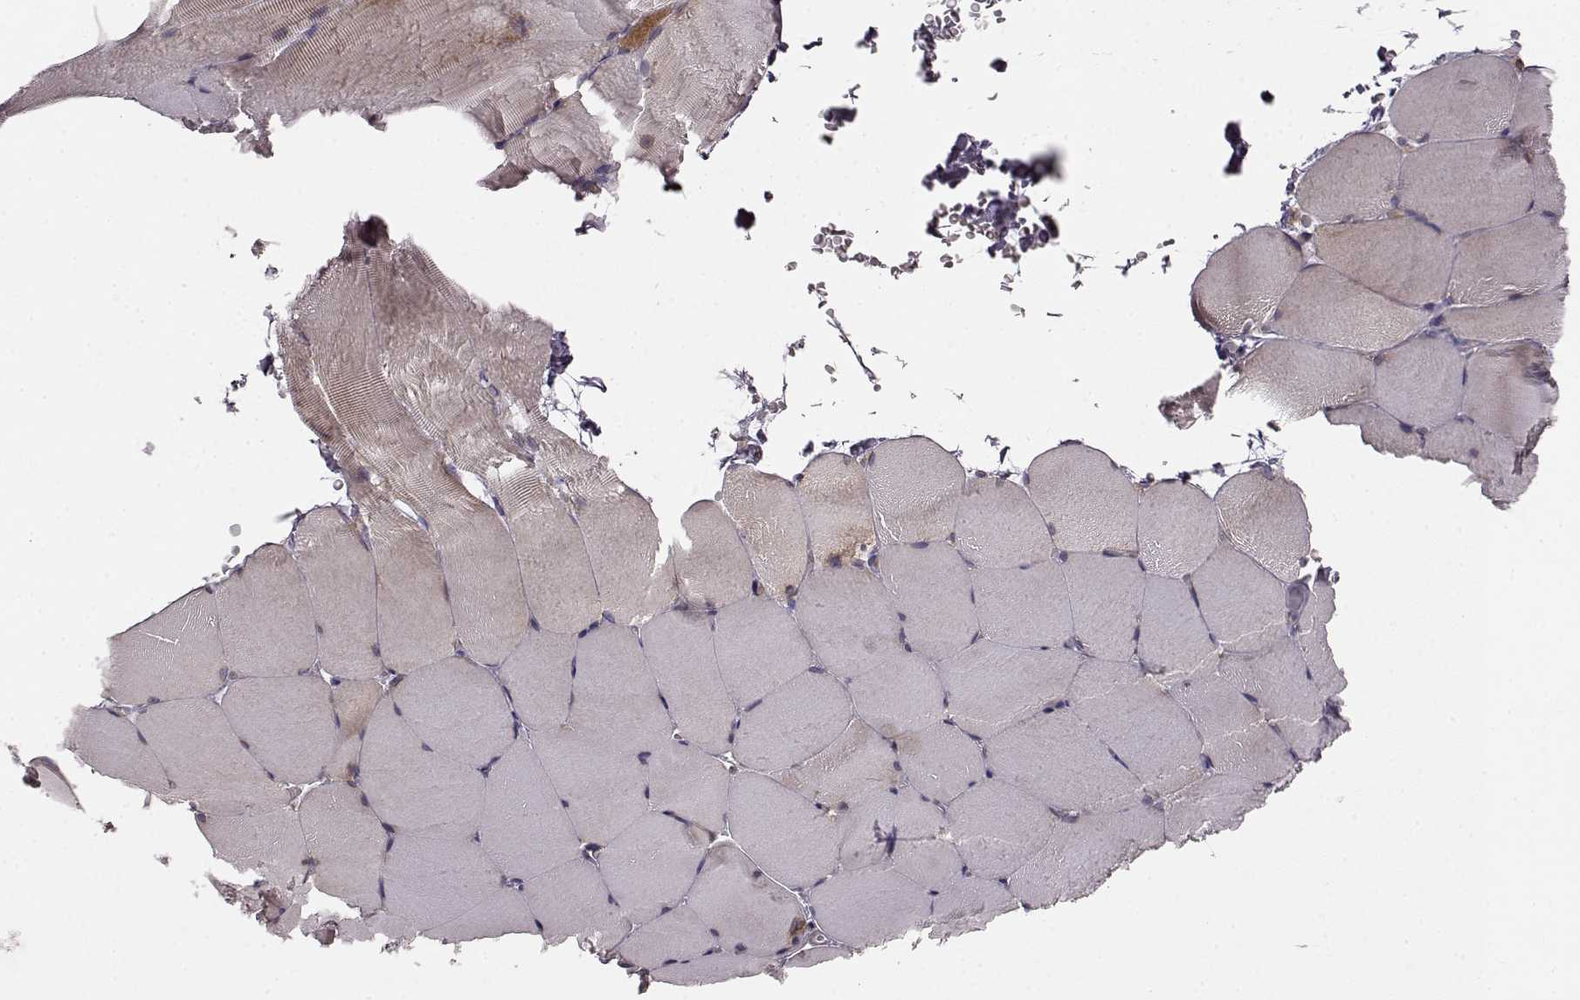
{"staining": {"intensity": "moderate", "quantity": "<25%", "location": "cytoplasmic/membranous"}, "tissue": "skeletal muscle", "cell_type": "Myocytes", "image_type": "normal", "snomed": [{"axis": "morphology", "description": "Normal tissue, NOS"}, {"axis": "topography", "description": "Skeletal muscle"}], "caption": "Human skeletal muscle stained with a brown dye exhibits moderate cytoplasmic/membranous positive expression in approximately <25% of myocytes.", "gene": "RABGAP1", "patient": {"sex": "female", "age": 37}}